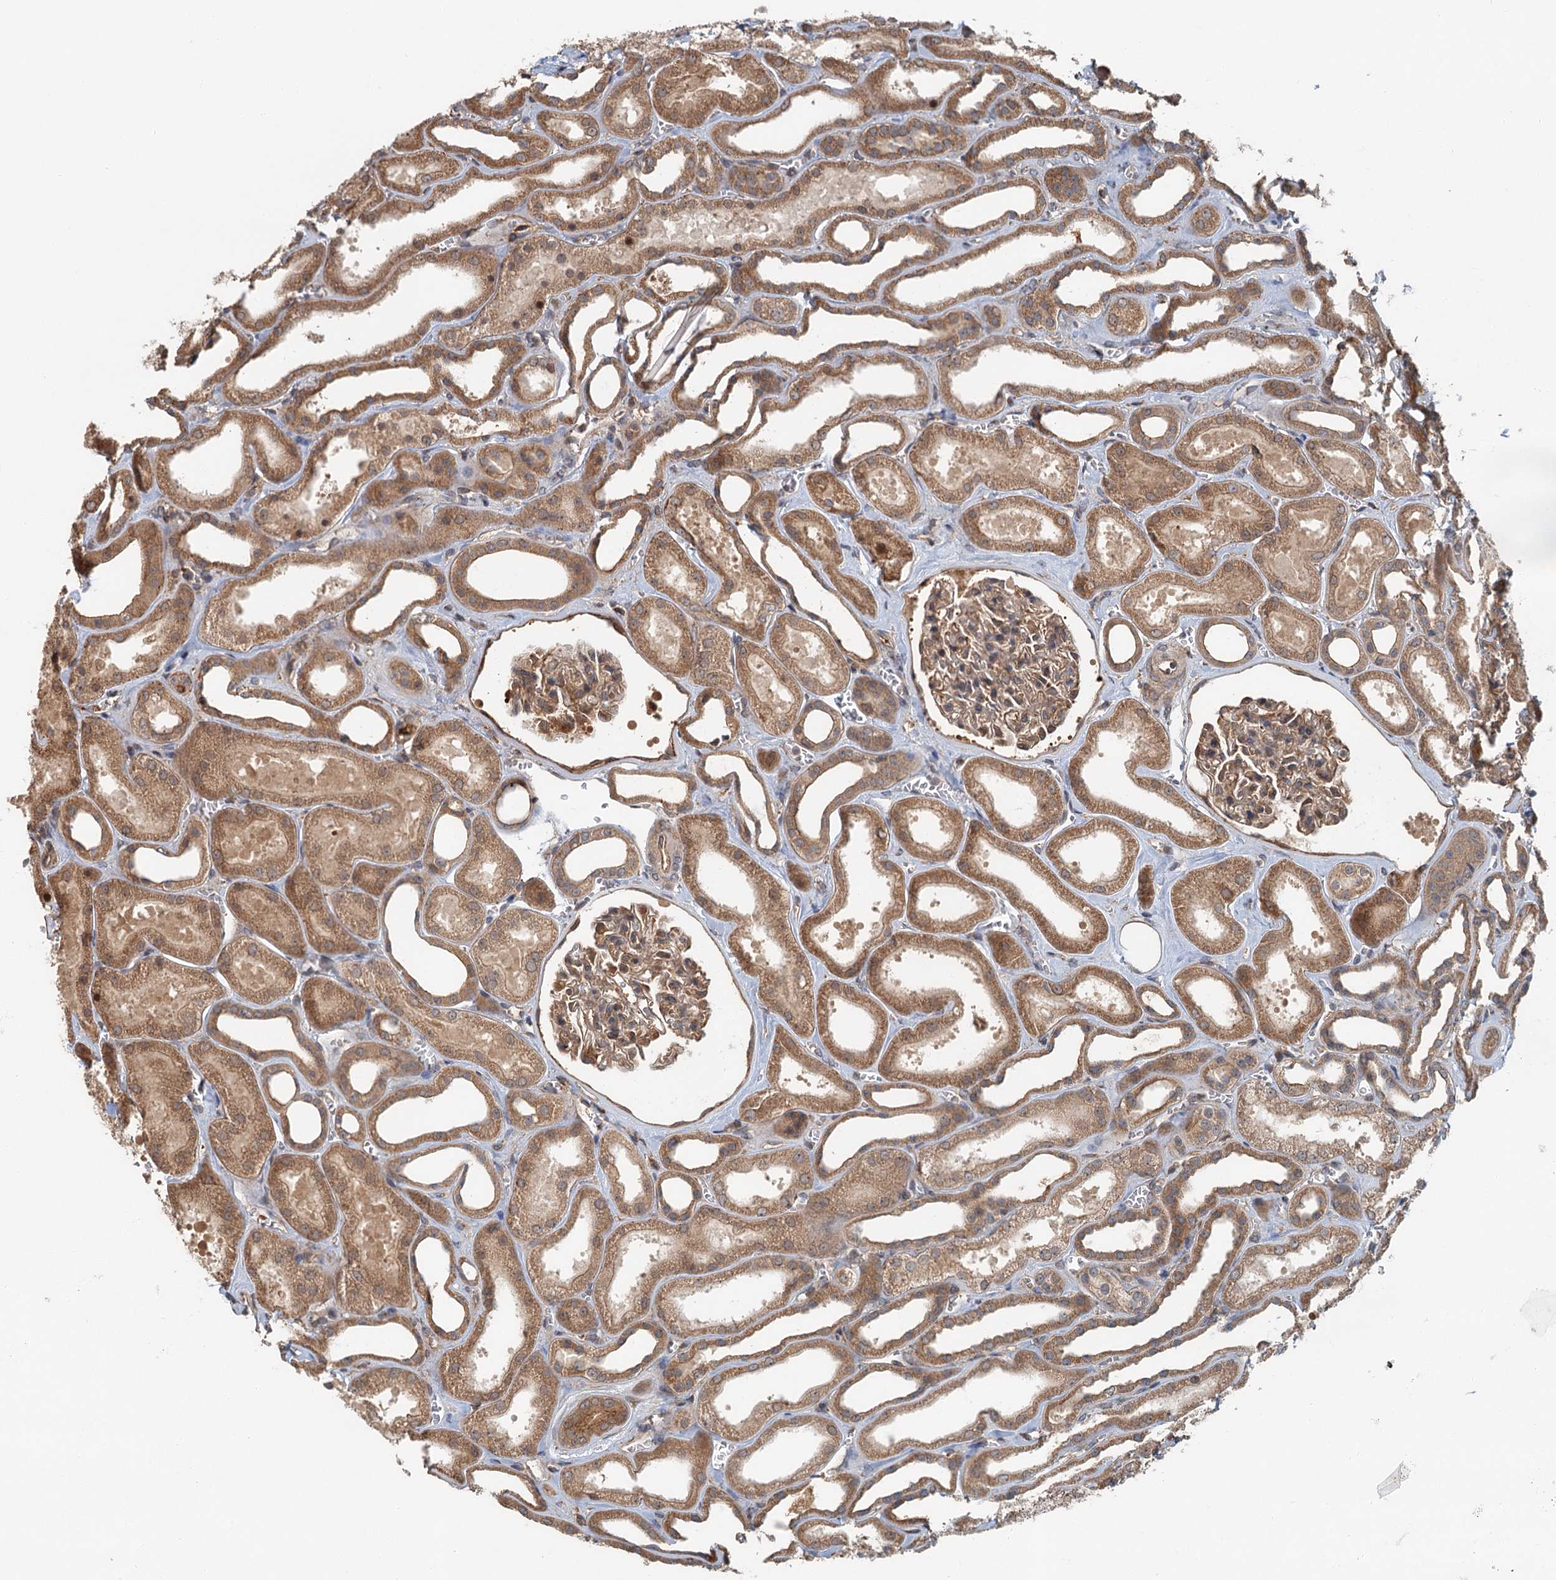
{"staining": {"intensity": "moderate", "quantity": ">75%", "location": "cytoplasmic/membranous"}, "tissue": "kidney", "cell_type": "Cells in glomeruli", "image_type": "normal", "snomed": [{"axis": "morphology", "description": "Normal tissue, NOS"}, {"axis": "morphology", "description": "Adenocarcinoma, NOS"}, {"axis": "topography", "description": "Kidney"}], "caption": "Immunohistochemistry (IHC) (DAB) staining of benign kidney exhibits moderate cytoplasmic/membranous protein expression in about >75% of cells in glomeruli. Ihc stains the protein of interest in brown and the nuclei are stained blue.", "gene": "ZNF527", "patient": {"sex": "female", "age": 68}}